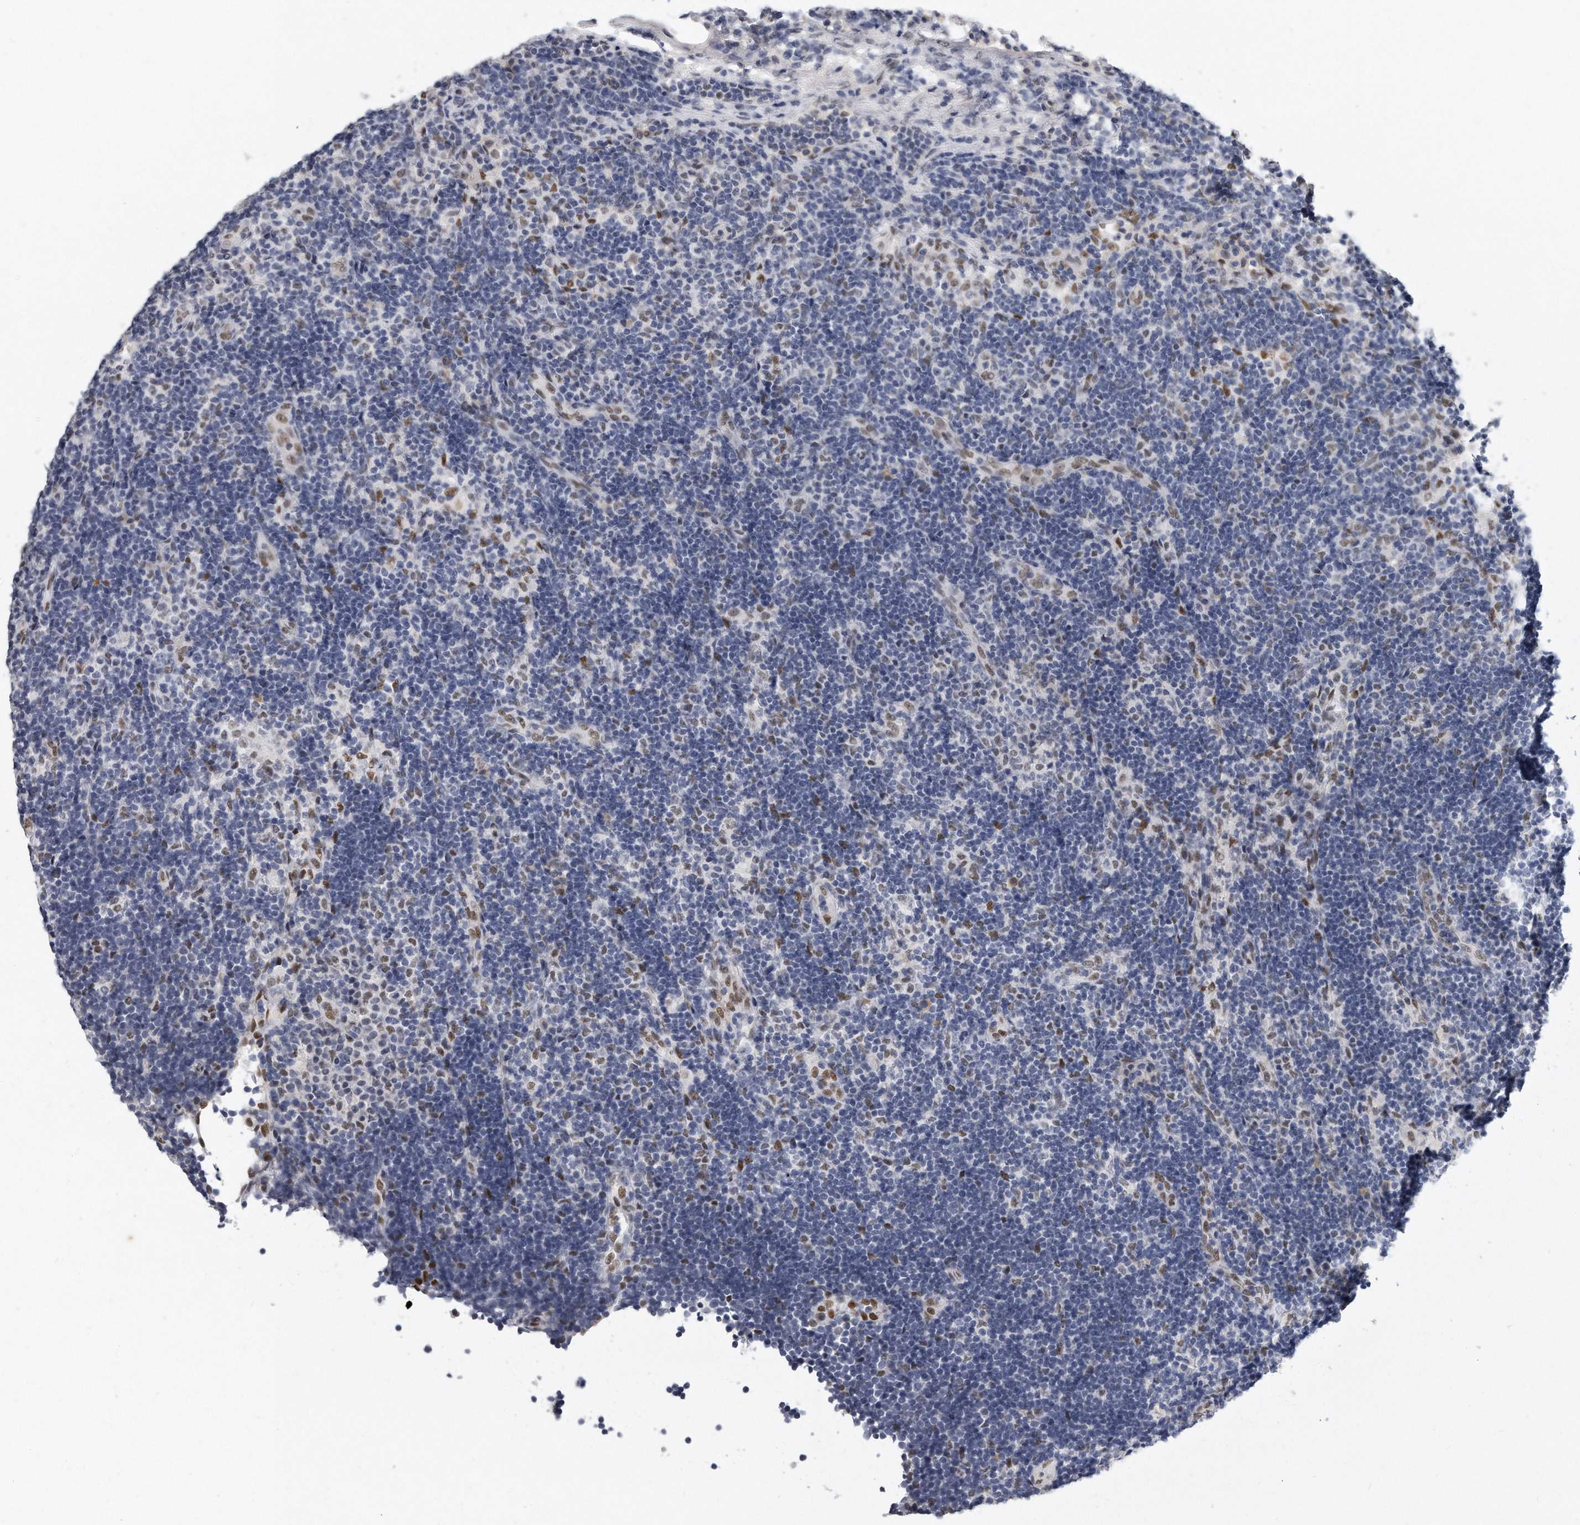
{"staining": {"intensity": "moderate", "quantity": "<25%", "location": "nuclear"}, "tissue": "lymph node", "cell_type": "Non-germinal center cells", "image_type": "normal", "snomed": [{"axis": "morphology", "description": "Normal tissue, NOS"}, {"axis": "topography", "description": "Lymph node"}], "caption": "Protein staining demonstrates moderate nuclear expression in approximately <25% of non-germinal center cells in benign lymph node.", "gene": "CTBP2", "patient": {"sex": "female", "age": 22}}